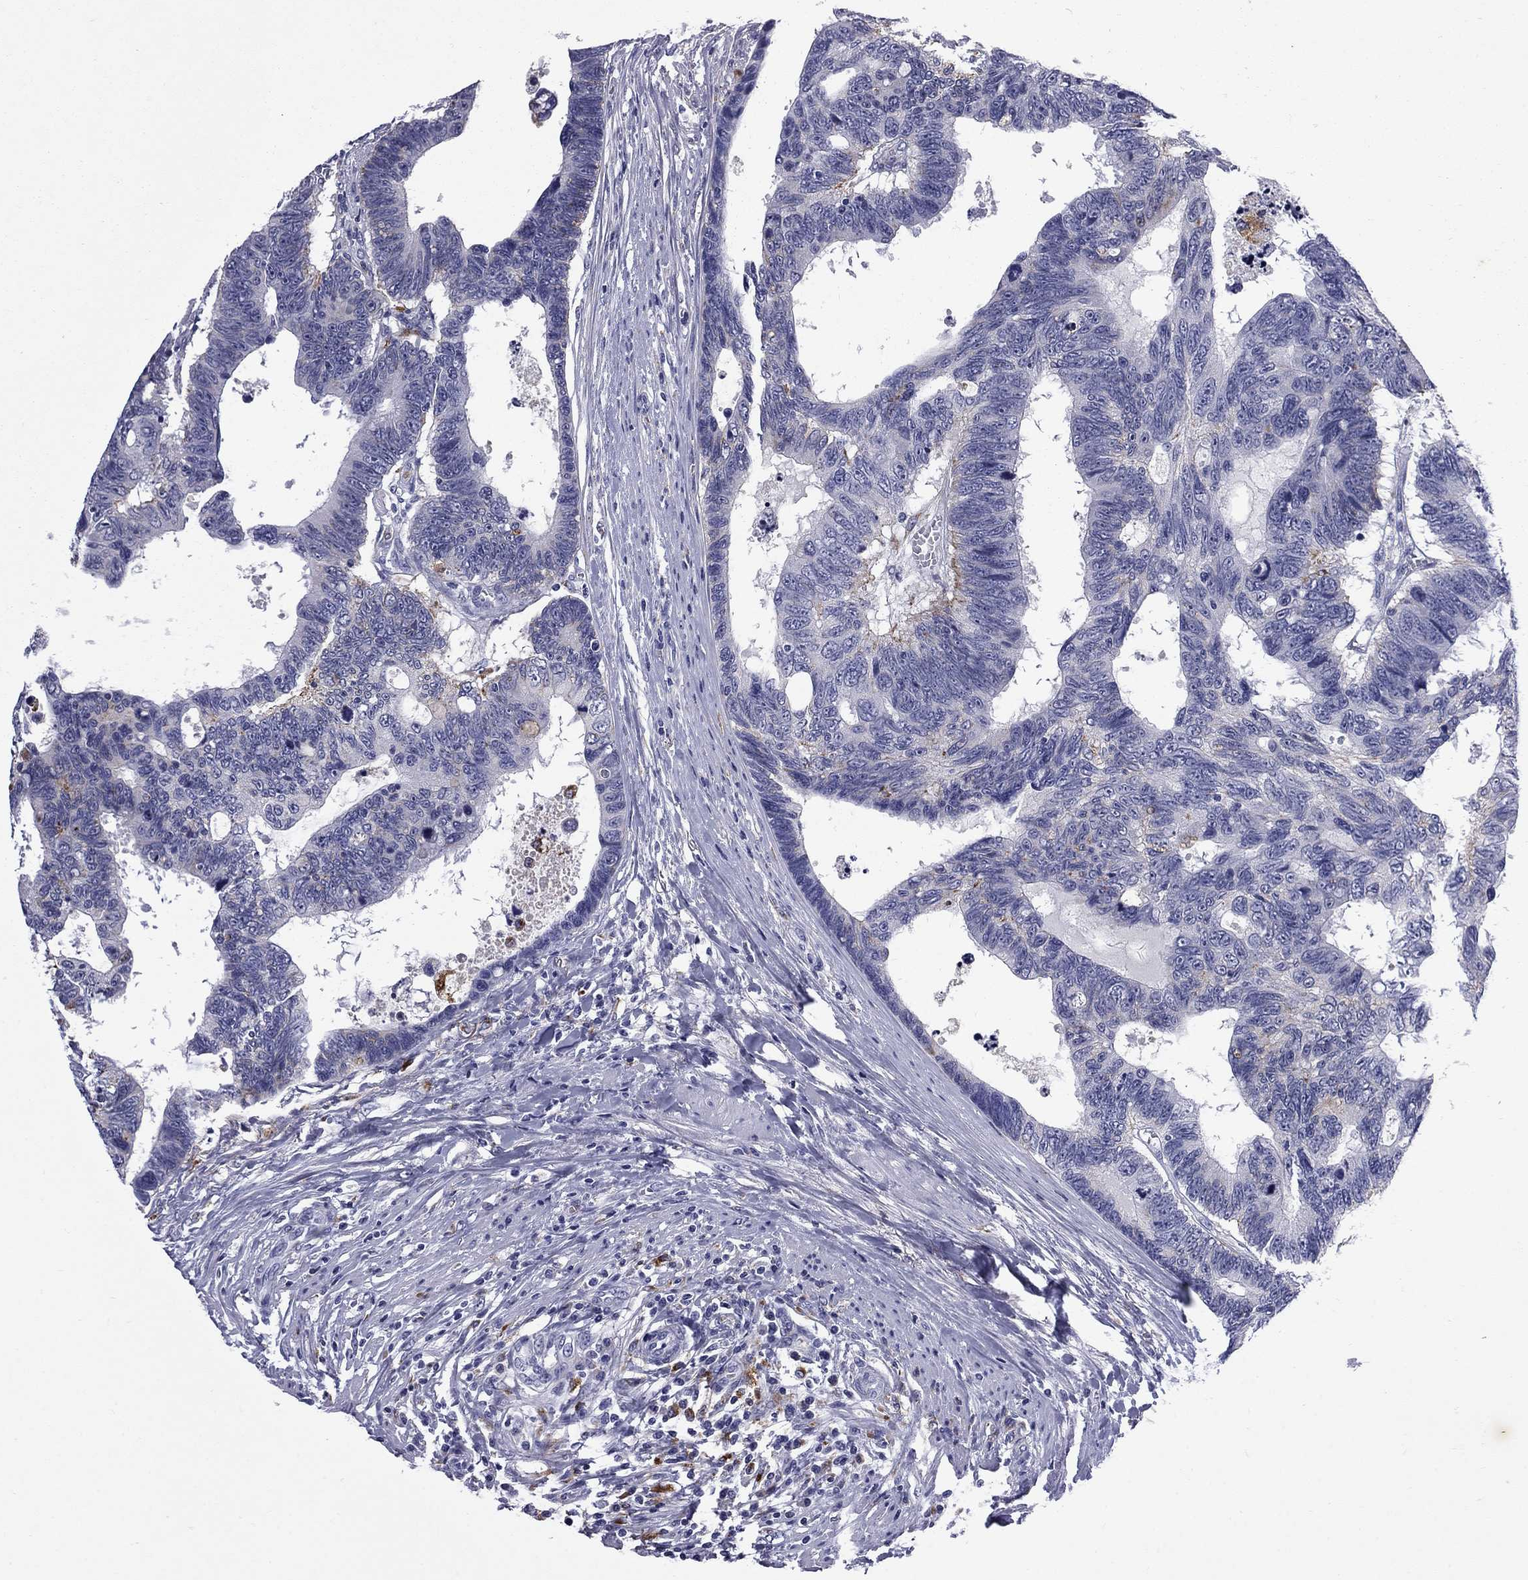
{"staining": {"intensity": "negative", "quantity": "none", "location": "none"}, "tissue": "colorectal cancer", "cell_type": "Tumor cells", "image_type": "cancer", "snomed": [{"axis": "morphology", "description": "Adenocarcinoma, NOS"}, {"axis": "topography", "description": "Colon"}], "caption": "Immunohistochemical staining of colorectal cancer (adenocarcinoma) exhibits no significant positivity in tumor cells.", "gene": "MADCAM1", "patient": {"sex": "female", "age": 77}}